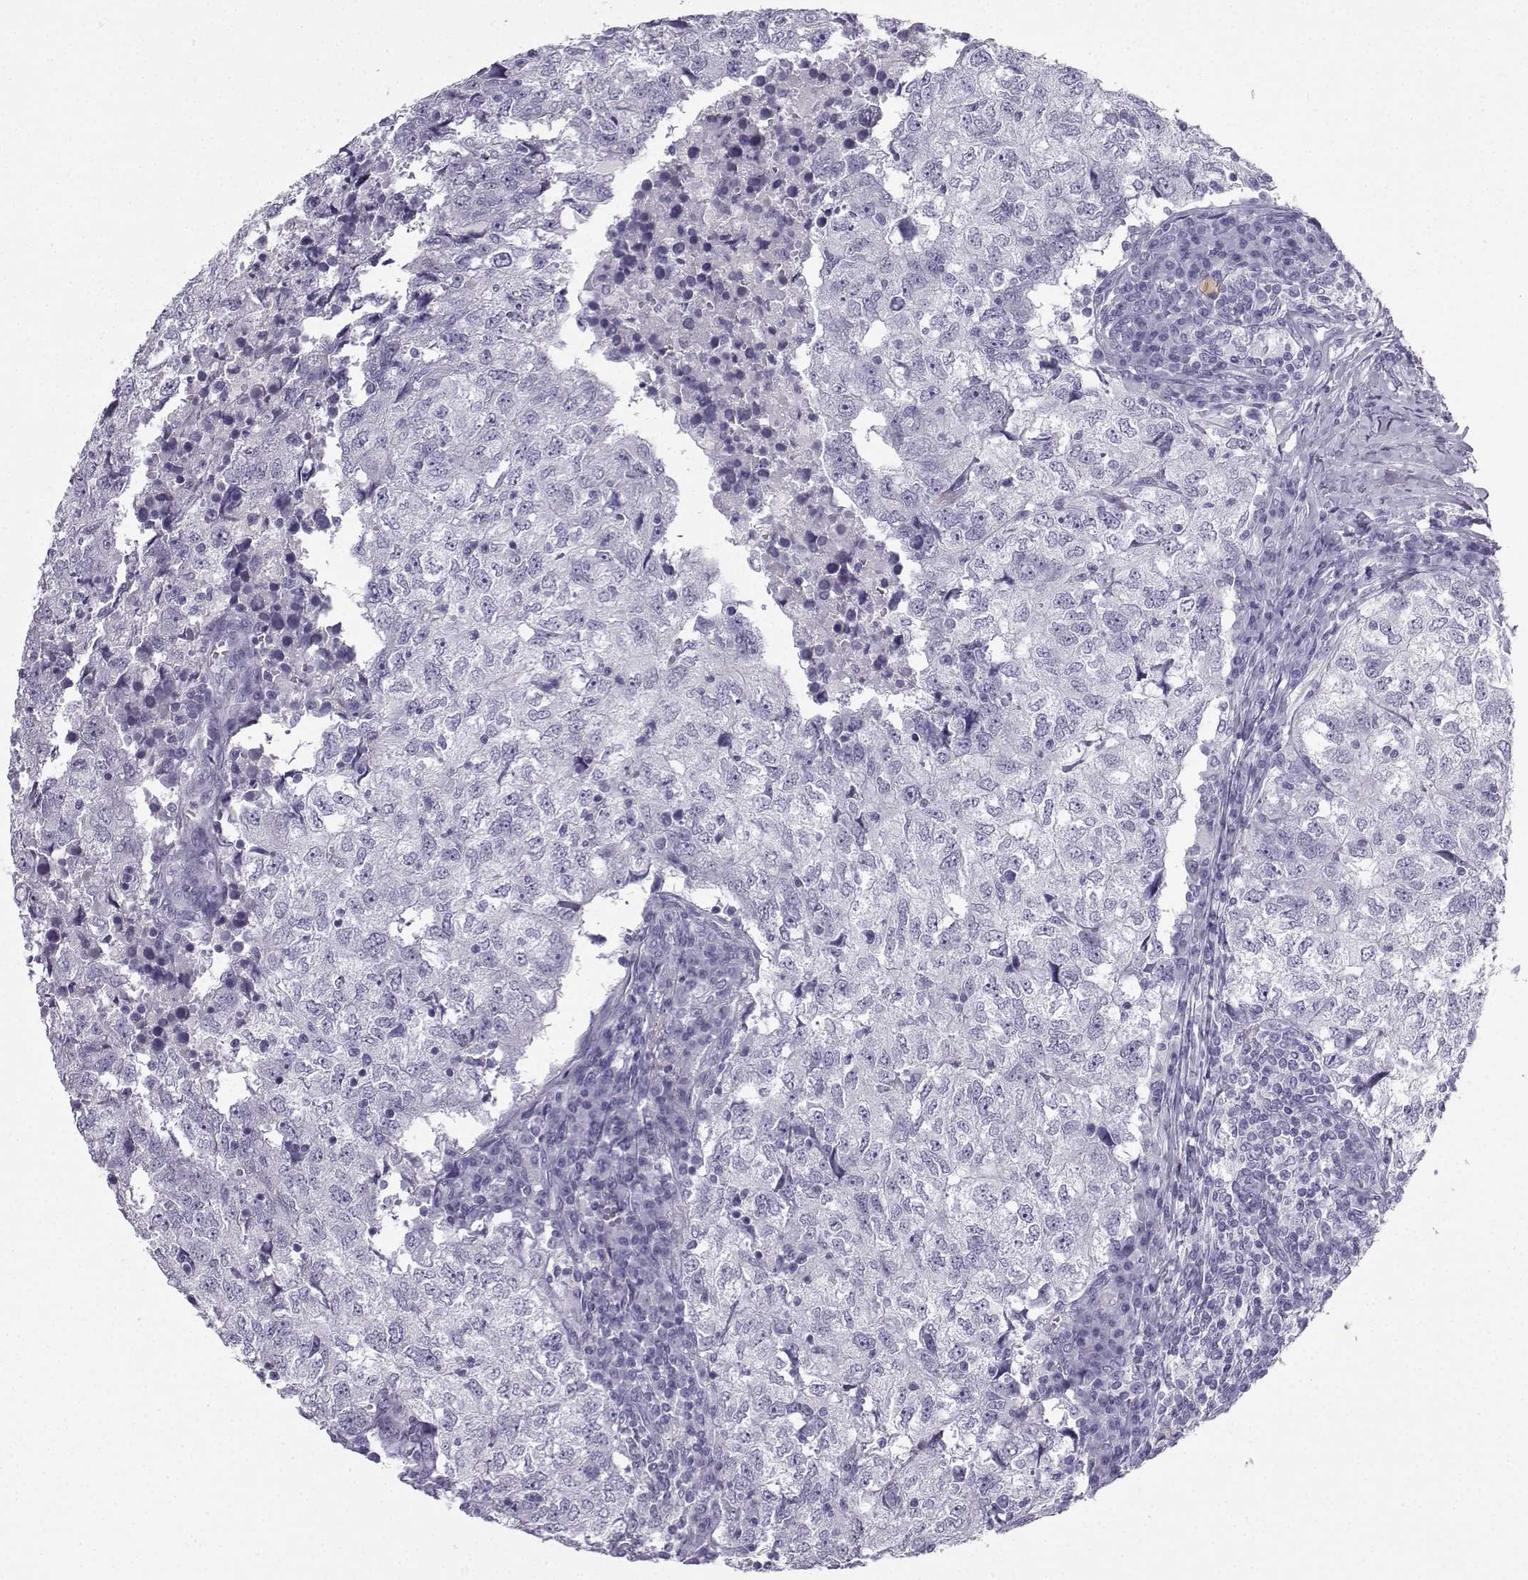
{"staining": {"intensity": "negative", "quantity": "none", "location": "none"}, "tissue": "breast cancer", "cell_type": "Tumor cells", "image_type": "cancer", "snomed": [{"axis": "morphology", "description": "Duct carcinoma"}, {"axis": "topography", "description": "Breast"}], "caption": "This is an immunohistochemistry (IHC) histopathology image of invasive ductal carcinoma (breast). There is no positivity in tumor cells.", "gene": "ZBTB8B", "patient": {"sex": "female", "age": 30}}